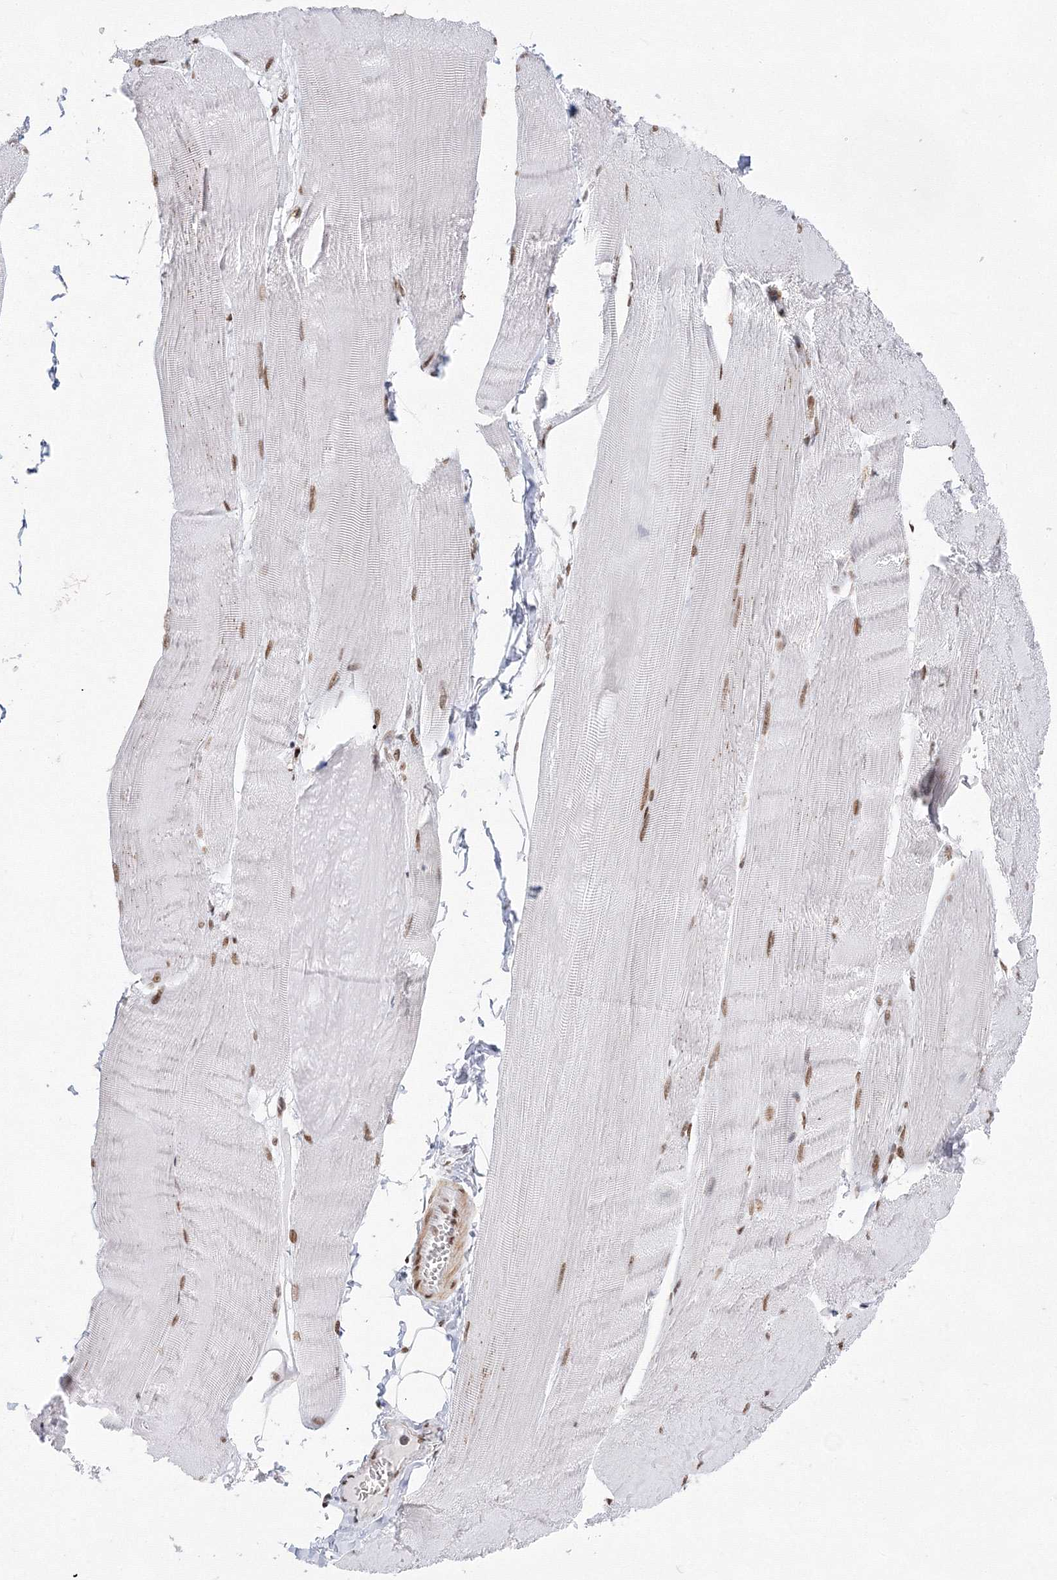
{"staining": {"intensity": "moderate", "quantity": ">75%", "location": "nuclear"}, "tissue": "skeletal muscle", "cell_type": "Myocytes", "image_type": "normal", "snomed": [{"axis": "morphology", "description": "Normal tissue, NOS"}, {"axis": "morphology", "description": "Basal cell carcinoma"}, {"axis": "topography", "description": "Skeletal muscle"}], "caption": "Immunohistochemical staining of unremarkable skeletal muscle displays >75% levels of moderate nuclear protein positivity in about >75% of myocytes. The staining is performed using DAB (3,3'-diaminobenzidine) brown chromogen to label protein expression. The nuclei are counter-stained blue using hematoxylin.", "gene": "ZNF638", "patient": {"sex": "female", "age": 64}}